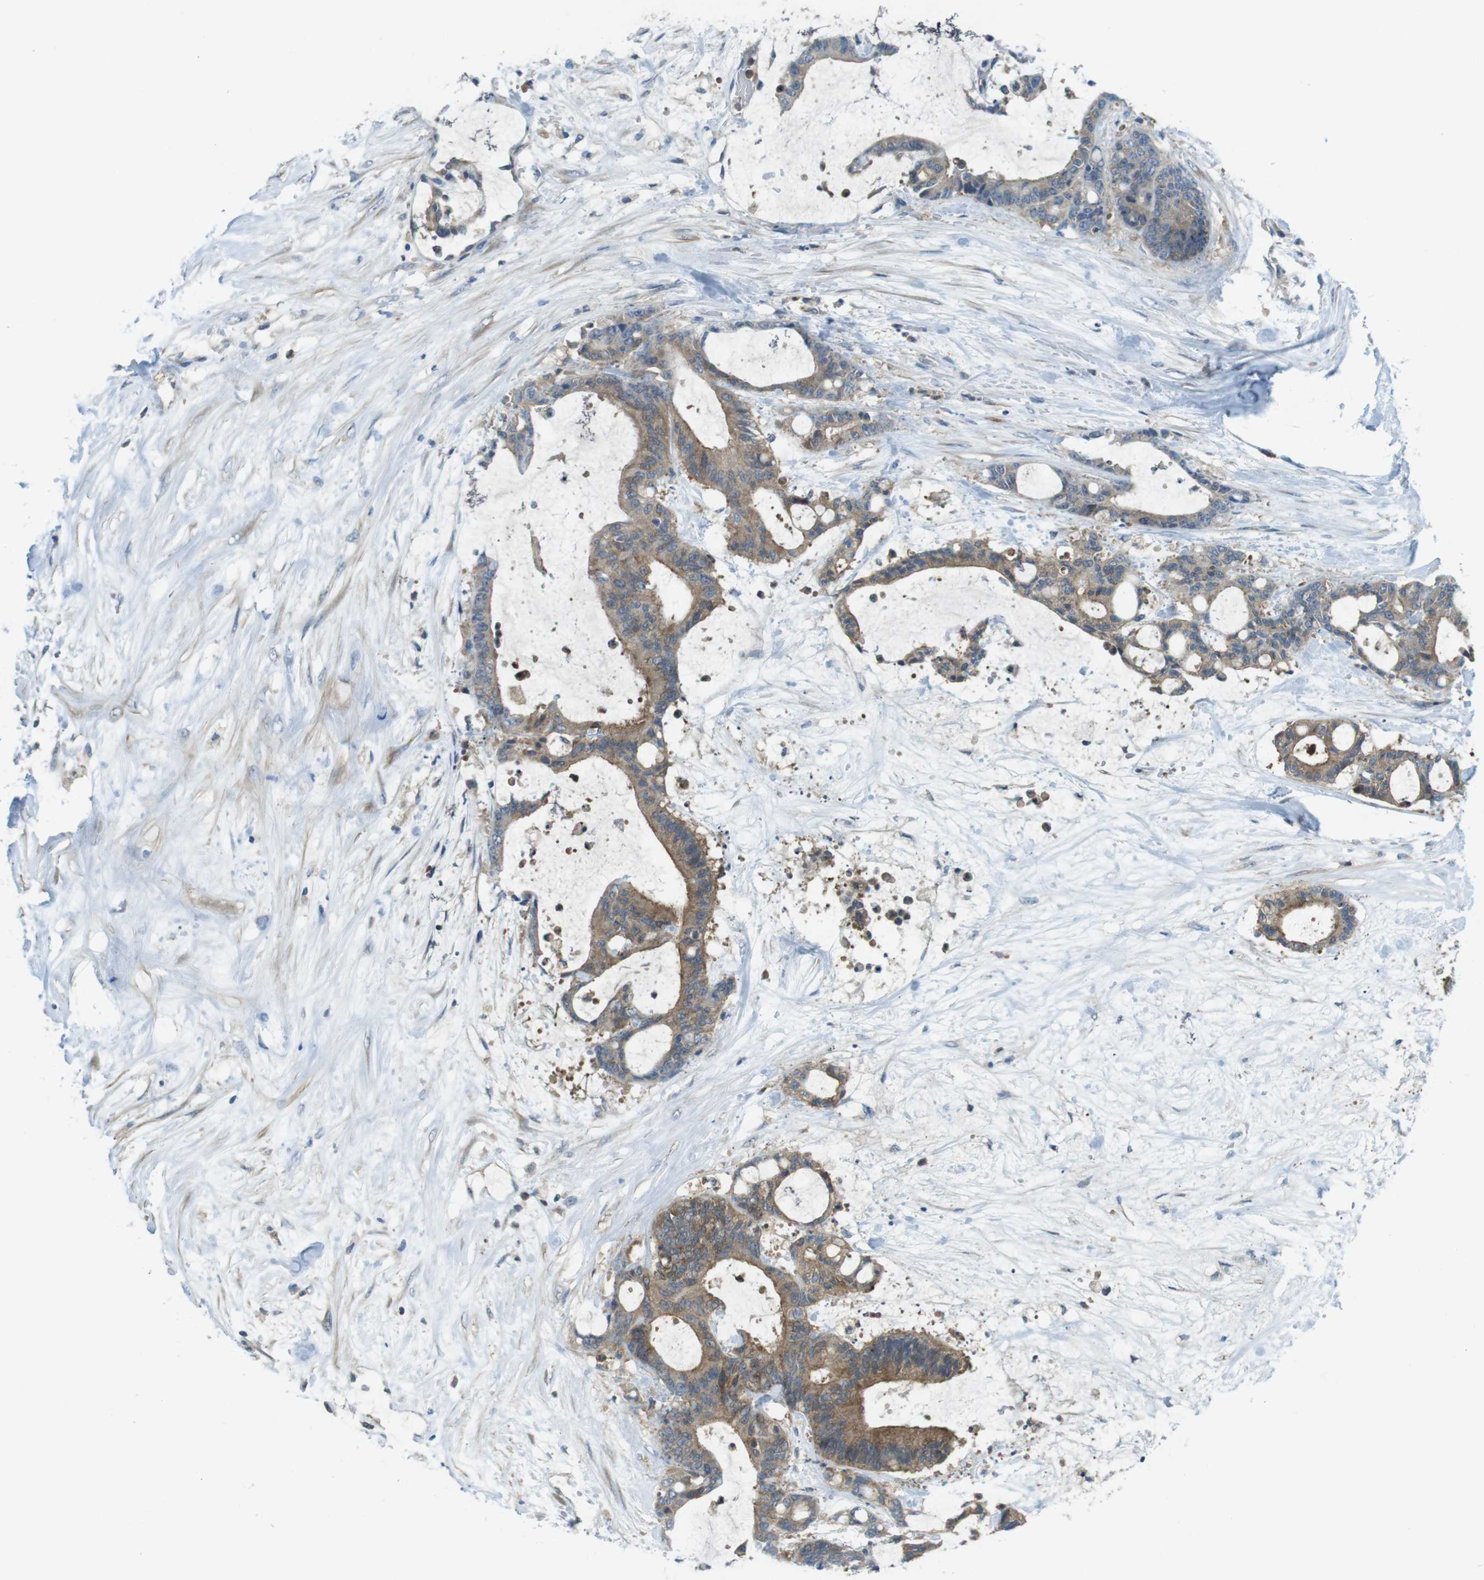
{"staining": {"intensity": "moderate", "quantity": ">75%", "location": "cytoplasmic/membranous"}, "tissue": "liver cancer", "cell_type": "Tumor cells", "image_type": "cancer", "snomed": [{"axis": "morphology", "description": "Cholangiocarcinoma"}, {"axis": "topography", "description": "Liver"}], "caption": "Human liver cancer stained for a protein (brown) shows moderate cytoplasmic/membranous positive expression in about >75% of tumor cells.", "gene": "LRRC3B", "patient": {"sex": "female", "age": 73}}